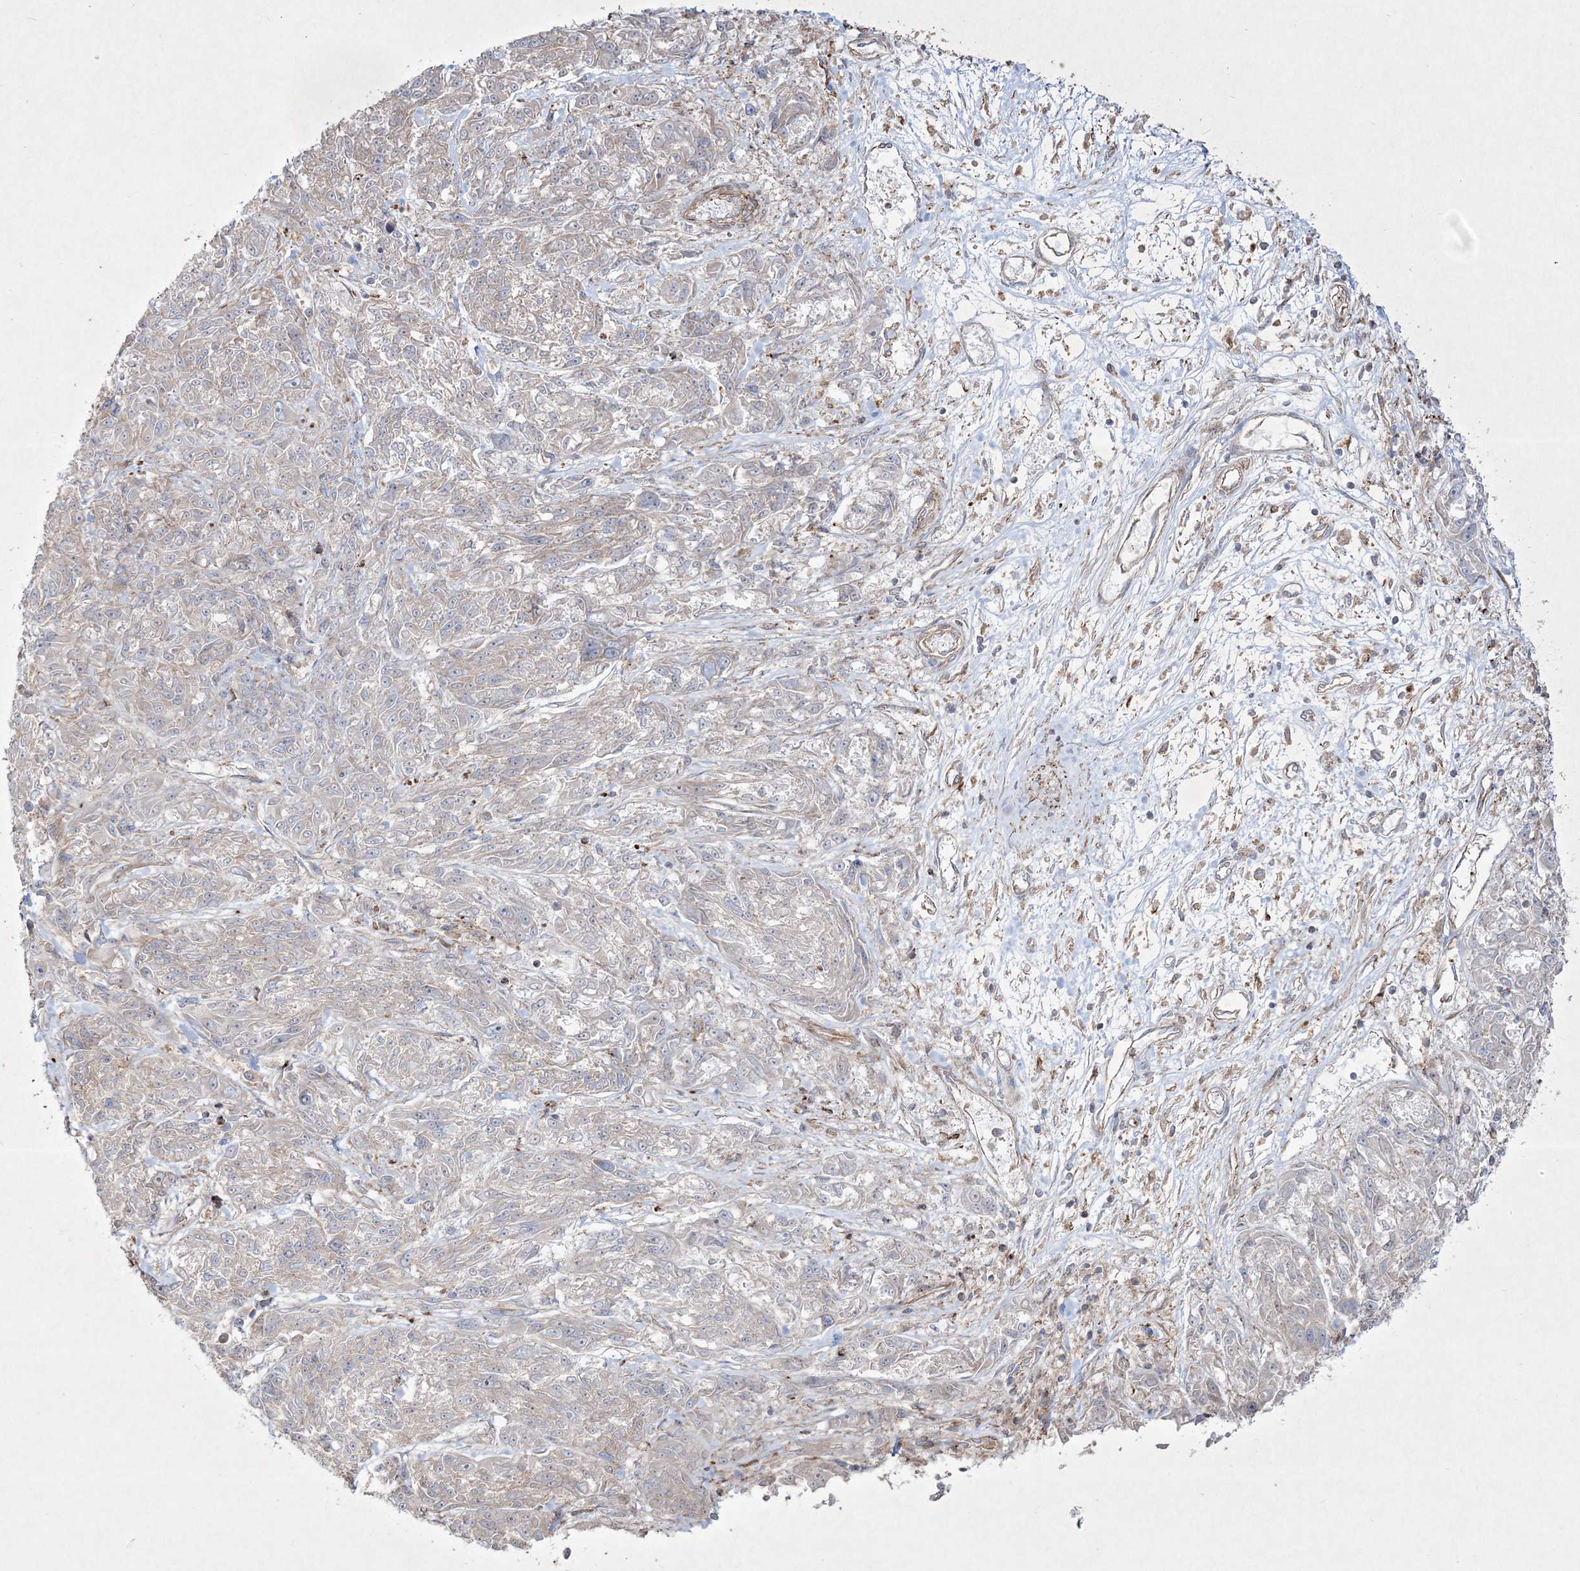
{"staining": {"intensity": "negative", "quantity": "none", "location": "none"}, "tissue": "melanoma", "cell_type": "Tumor cells", "image_type": "cancer", "snomed": [{"axis": "morphology", "description": "Malignant melanoma, NOS"}, {"axis": "topography", "description": "Skin"}], "caption": "Protein analysis of melanoma displays no significant expression in tumor cells.", "gene": "RICTOR", "patient": {"sex": "male", "age": 53}}